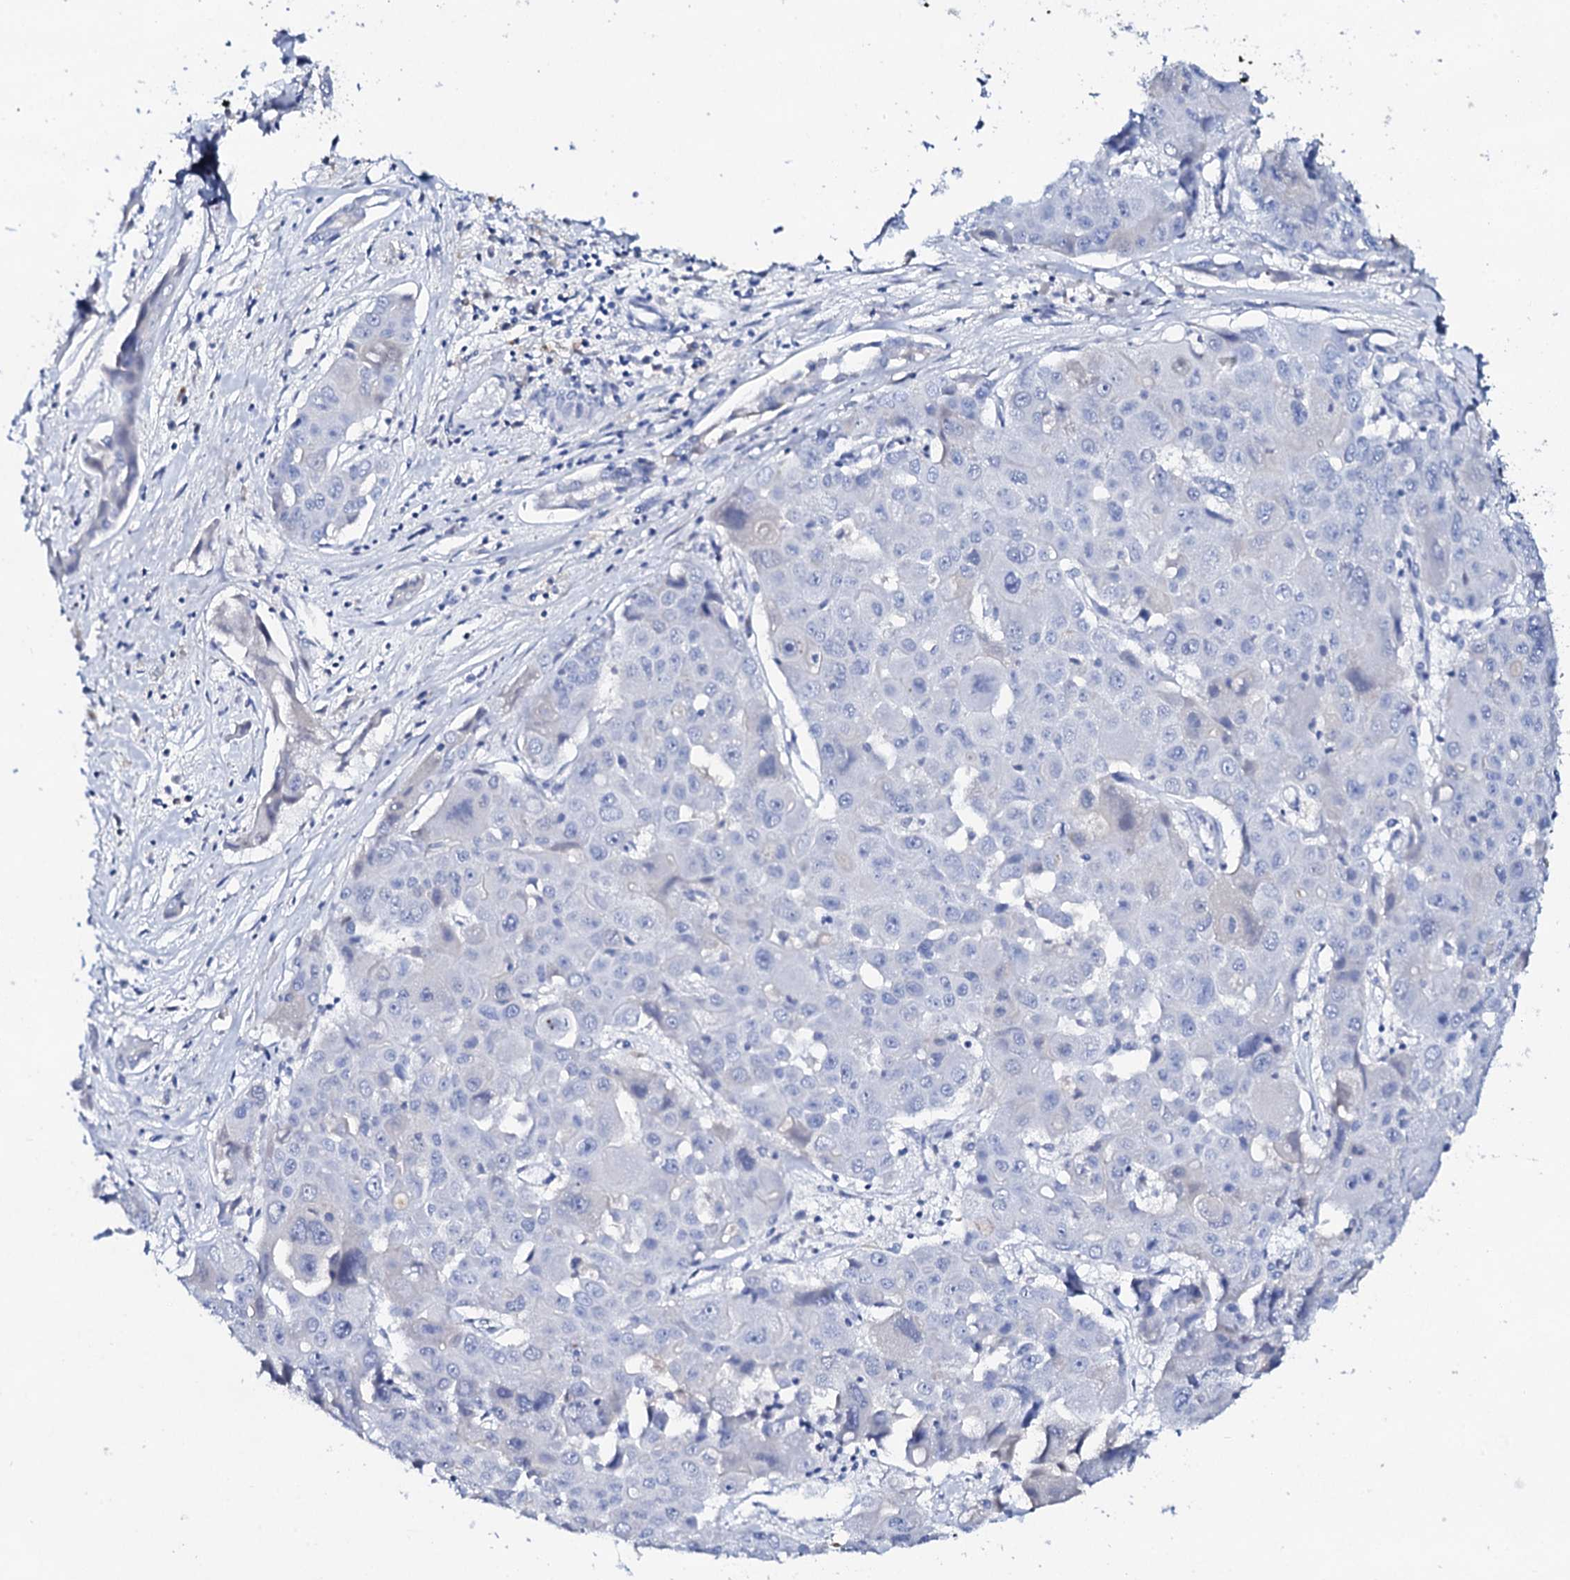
{"staining": {"intensity": "negative", "quantity": "none", "location": "none"}, "tissue": "liver cancer", "cell_type": "Tumor cells", "image_type": "cancer", "snomed": [{"axis": "morphology", "description": "Cholangiocarcinoma"}, {"axis": "topography", "description": "Liver"}], "caption": "DAB immunohistochemical staining of human liver cancer exhibits no significant positivity in tumor cells.", "gene": "FBXL16", "patient": {"sex": "male", "age": 67}}